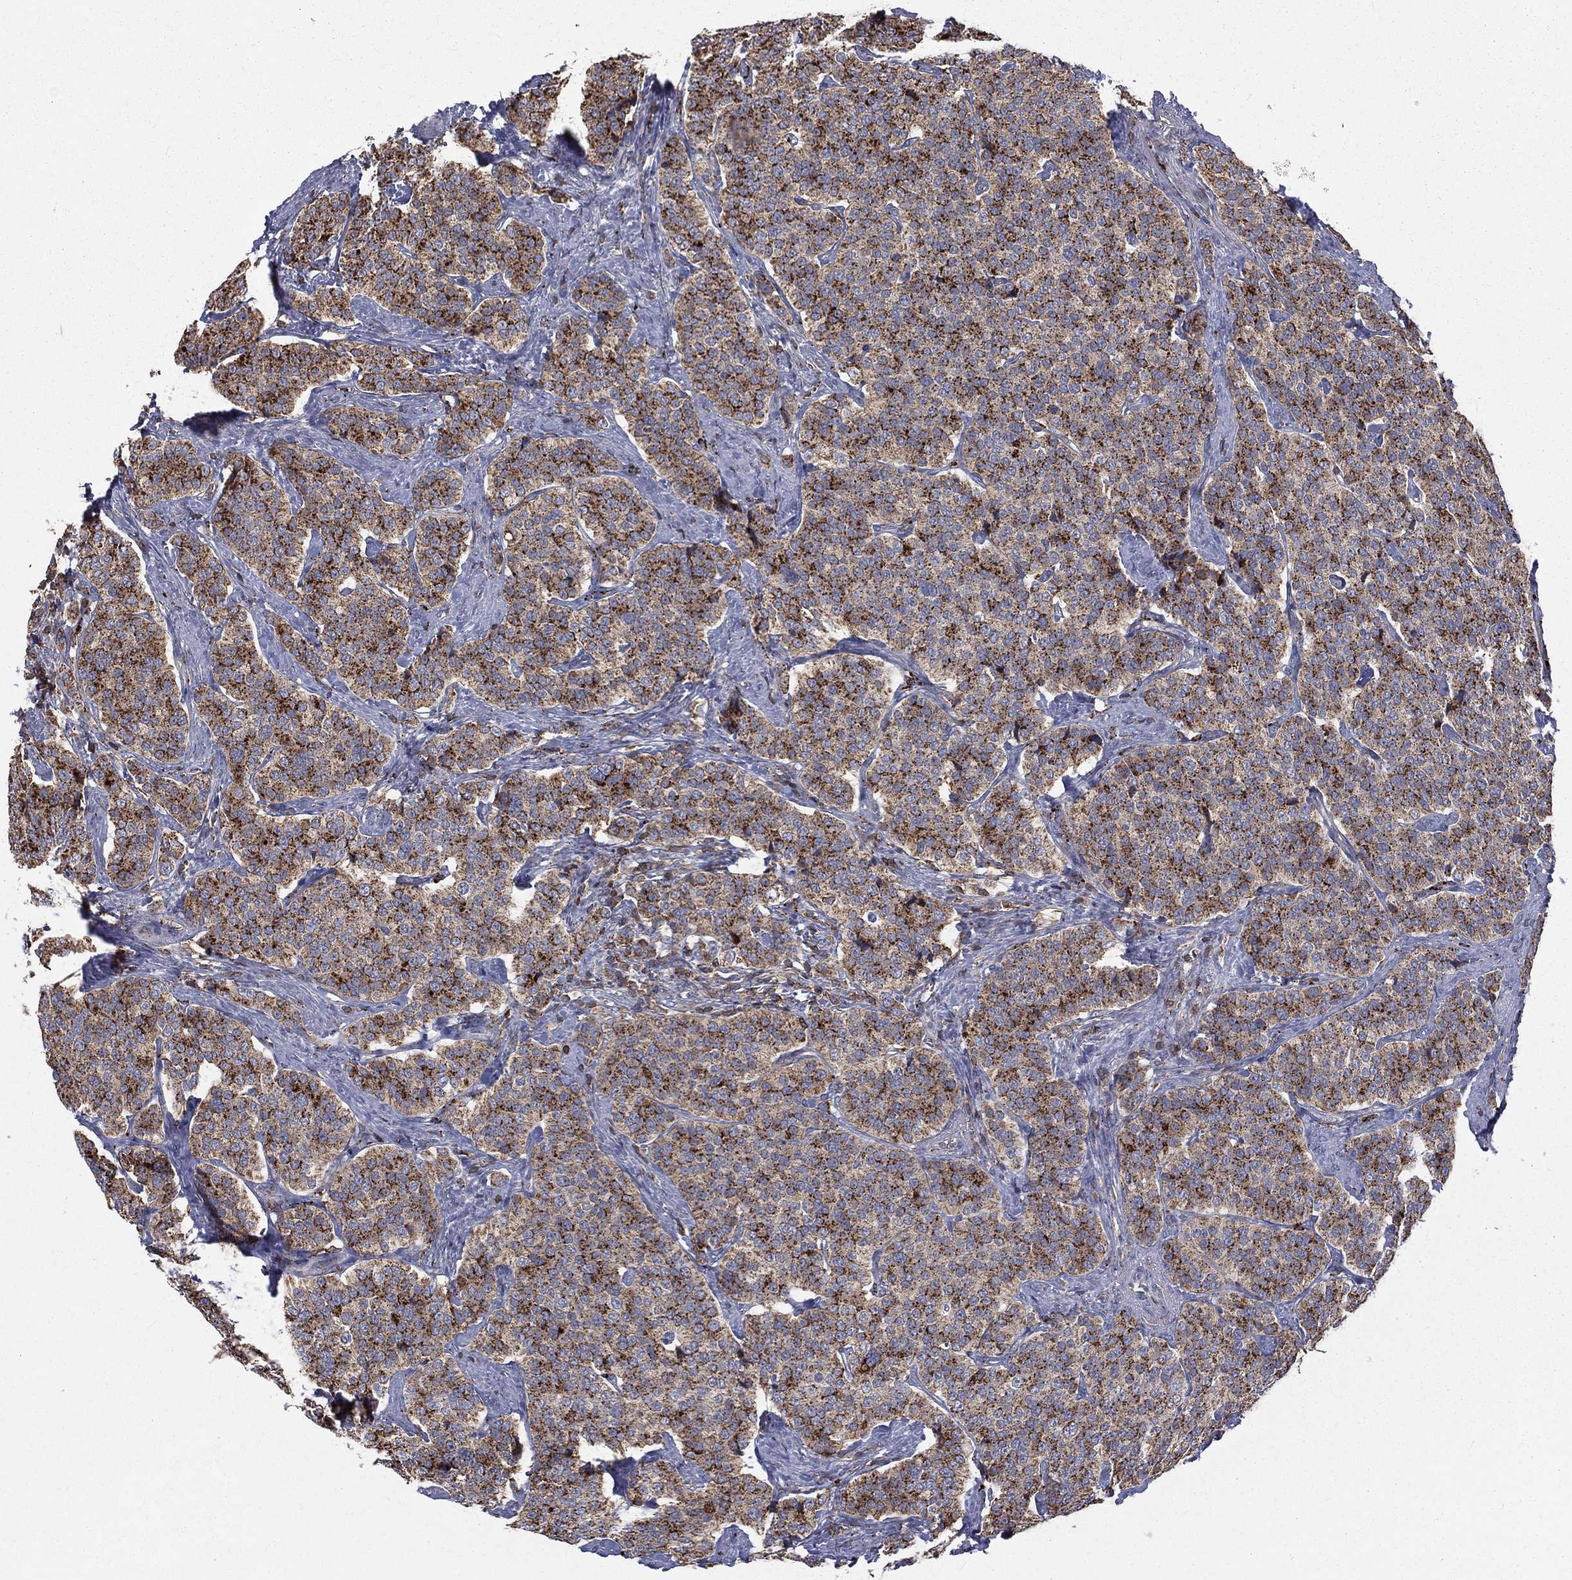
{"staining": {"intensity": "strong", "quantity": "25%-75%", "location": "cytoplasmic/membranous"}, "tissue": "carcinoid", "cell_type": "Tumor cells", "image_type": "cancer", "snomed": [{"axis": "morphology", "description": "Carcinoid, malignant, NOS"}, {"axis": "topography", "description": "Small intestine"}], "caption": "IHC photomicrograph of carcinoid stained for a protein (brown), which shows high levels of strong cytoplasmic/membranous staining in about 25%-75% of tumor cells.", "gene": "RIN3", "patient": {"sex": "female", "age": 58}}